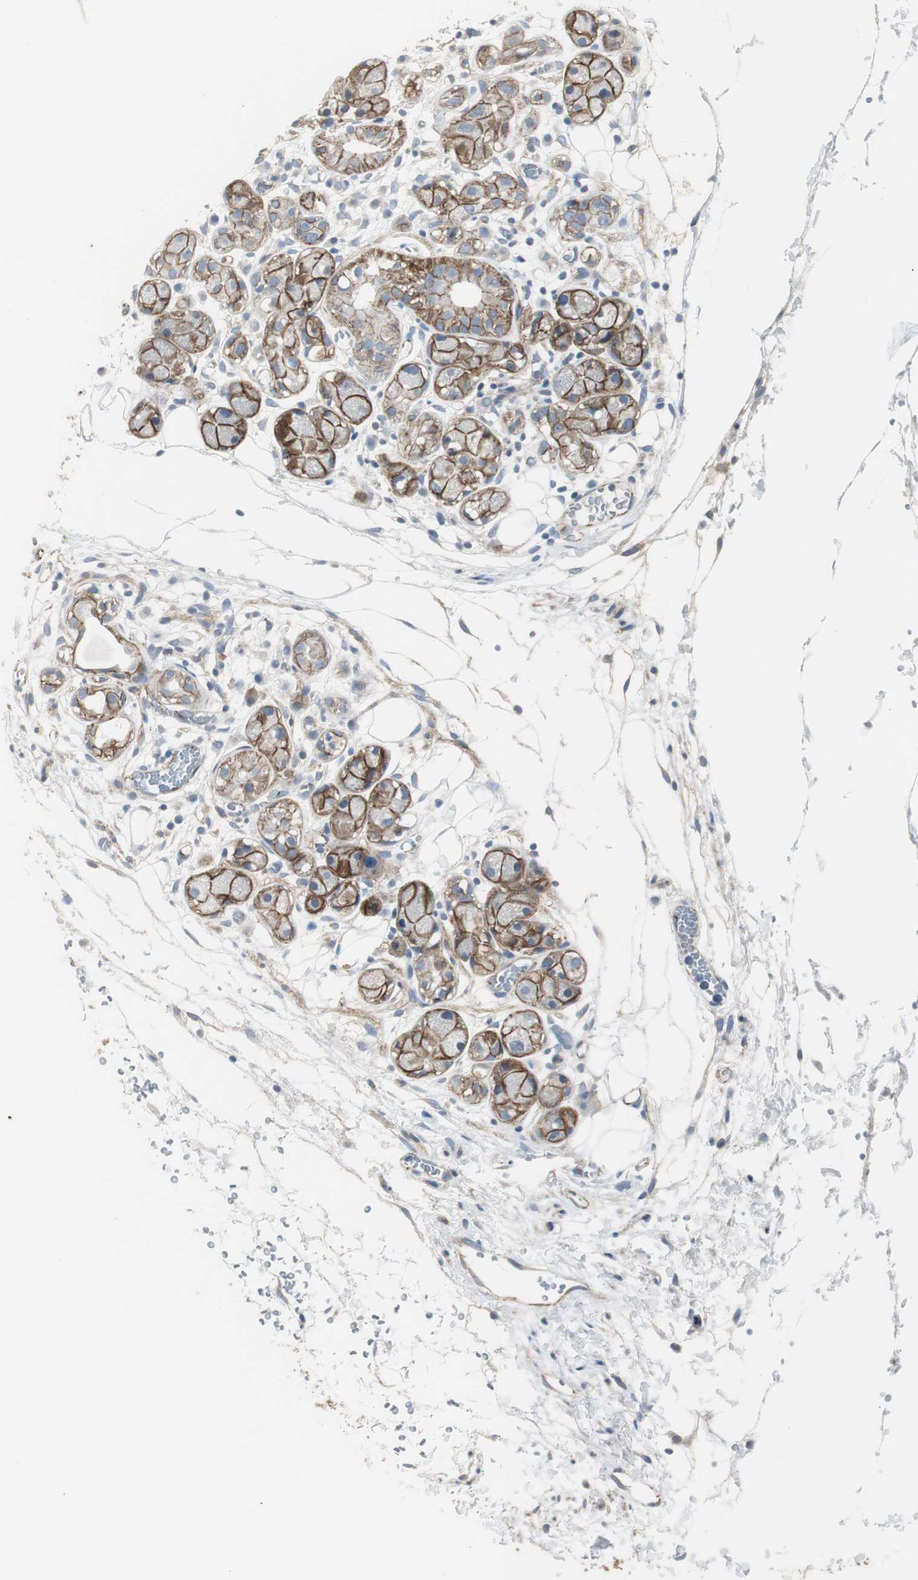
{"staining": {"intensity": "weak", "quantity": "<25%", "location": "cytoplasmic/membranous"}, "tissue": "adipose tissue", "cell_type": "Adipocytes", "image_type": "normal", "snomed": [{"axis": "morphology", "description": "Normal tissue, NOS"}, {"axis": "morphology", "description": "Inflammation, NOS"}, {"axis": "topography", "description": "Vascular tissue"}, {"axis": "topography", "description": "Salivary gland"}], "caption": "This is a histopathology image of immunohistochemistry staining of benign adipose tissue, which shows no staining in adipocytes.", "gene": "STXBP4", "patient": {"sex": "female", "age": 75}}